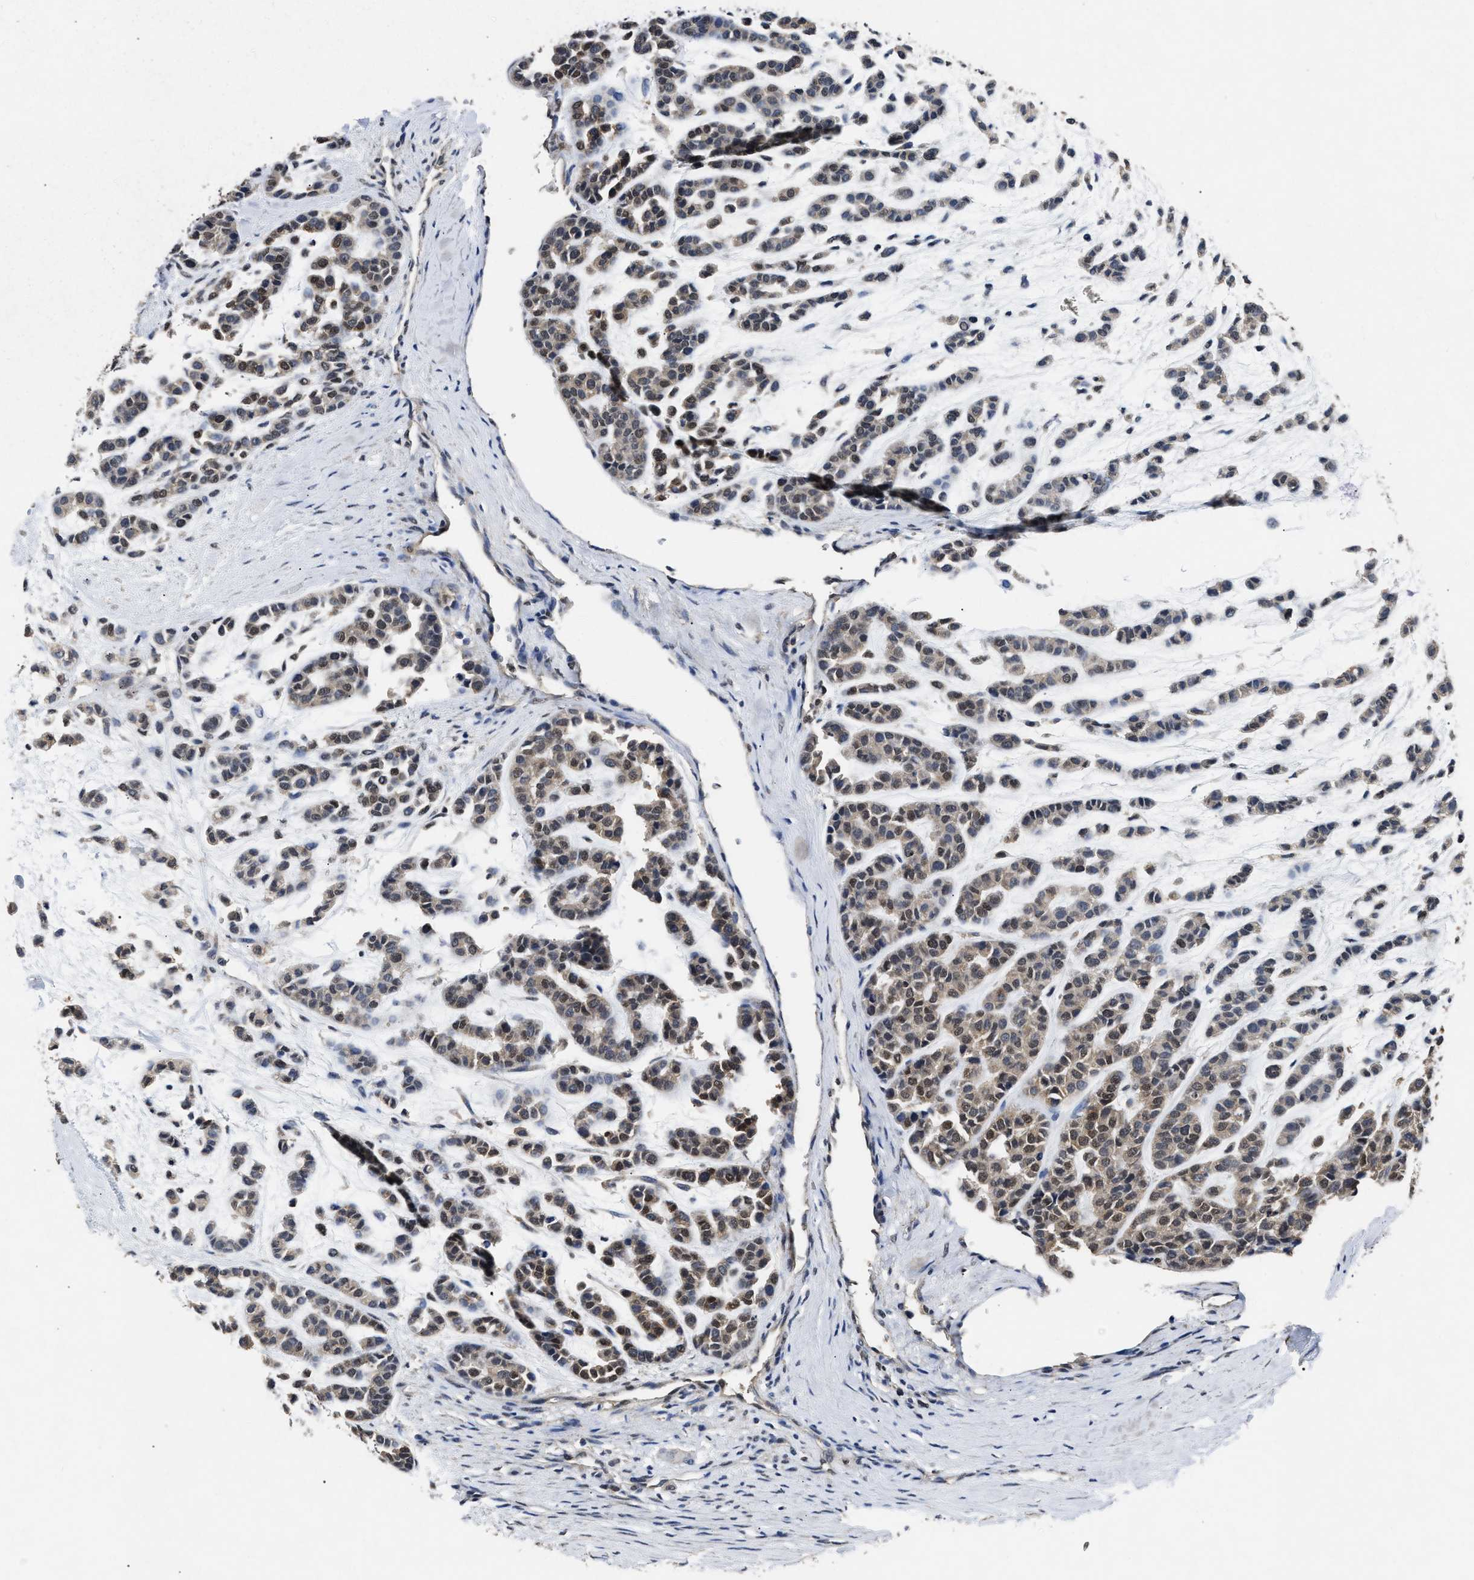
{"staining": {"intensity": "moderate", "quantity": ">75%", "location": "cytoplasmic/membranous,nuclear"}, "tissue": "head and neck cancer", "cell_type": "Tumor cells", "image_type": "cancer", "snomed": [{"axis": "morphology", "description": "Adenocarcinoma, NOS"}, {"axis": "morphology", "description": "Adenoma, NOS"}, {"axis": "topography", "description": "Head-Neck"}], "caption": "IHC image of neoplastic tissue: human head and neck cancer stained using IHC displays medium levels of moderate protein expression localized specifically in the cytoplasmic/membranous and nuclear of tumor cells, appearing as a cytoplasmic/membranous and nuclear brown color.", "gene": "ACAT2", "patient": {"sex": "female", "age": 55}}